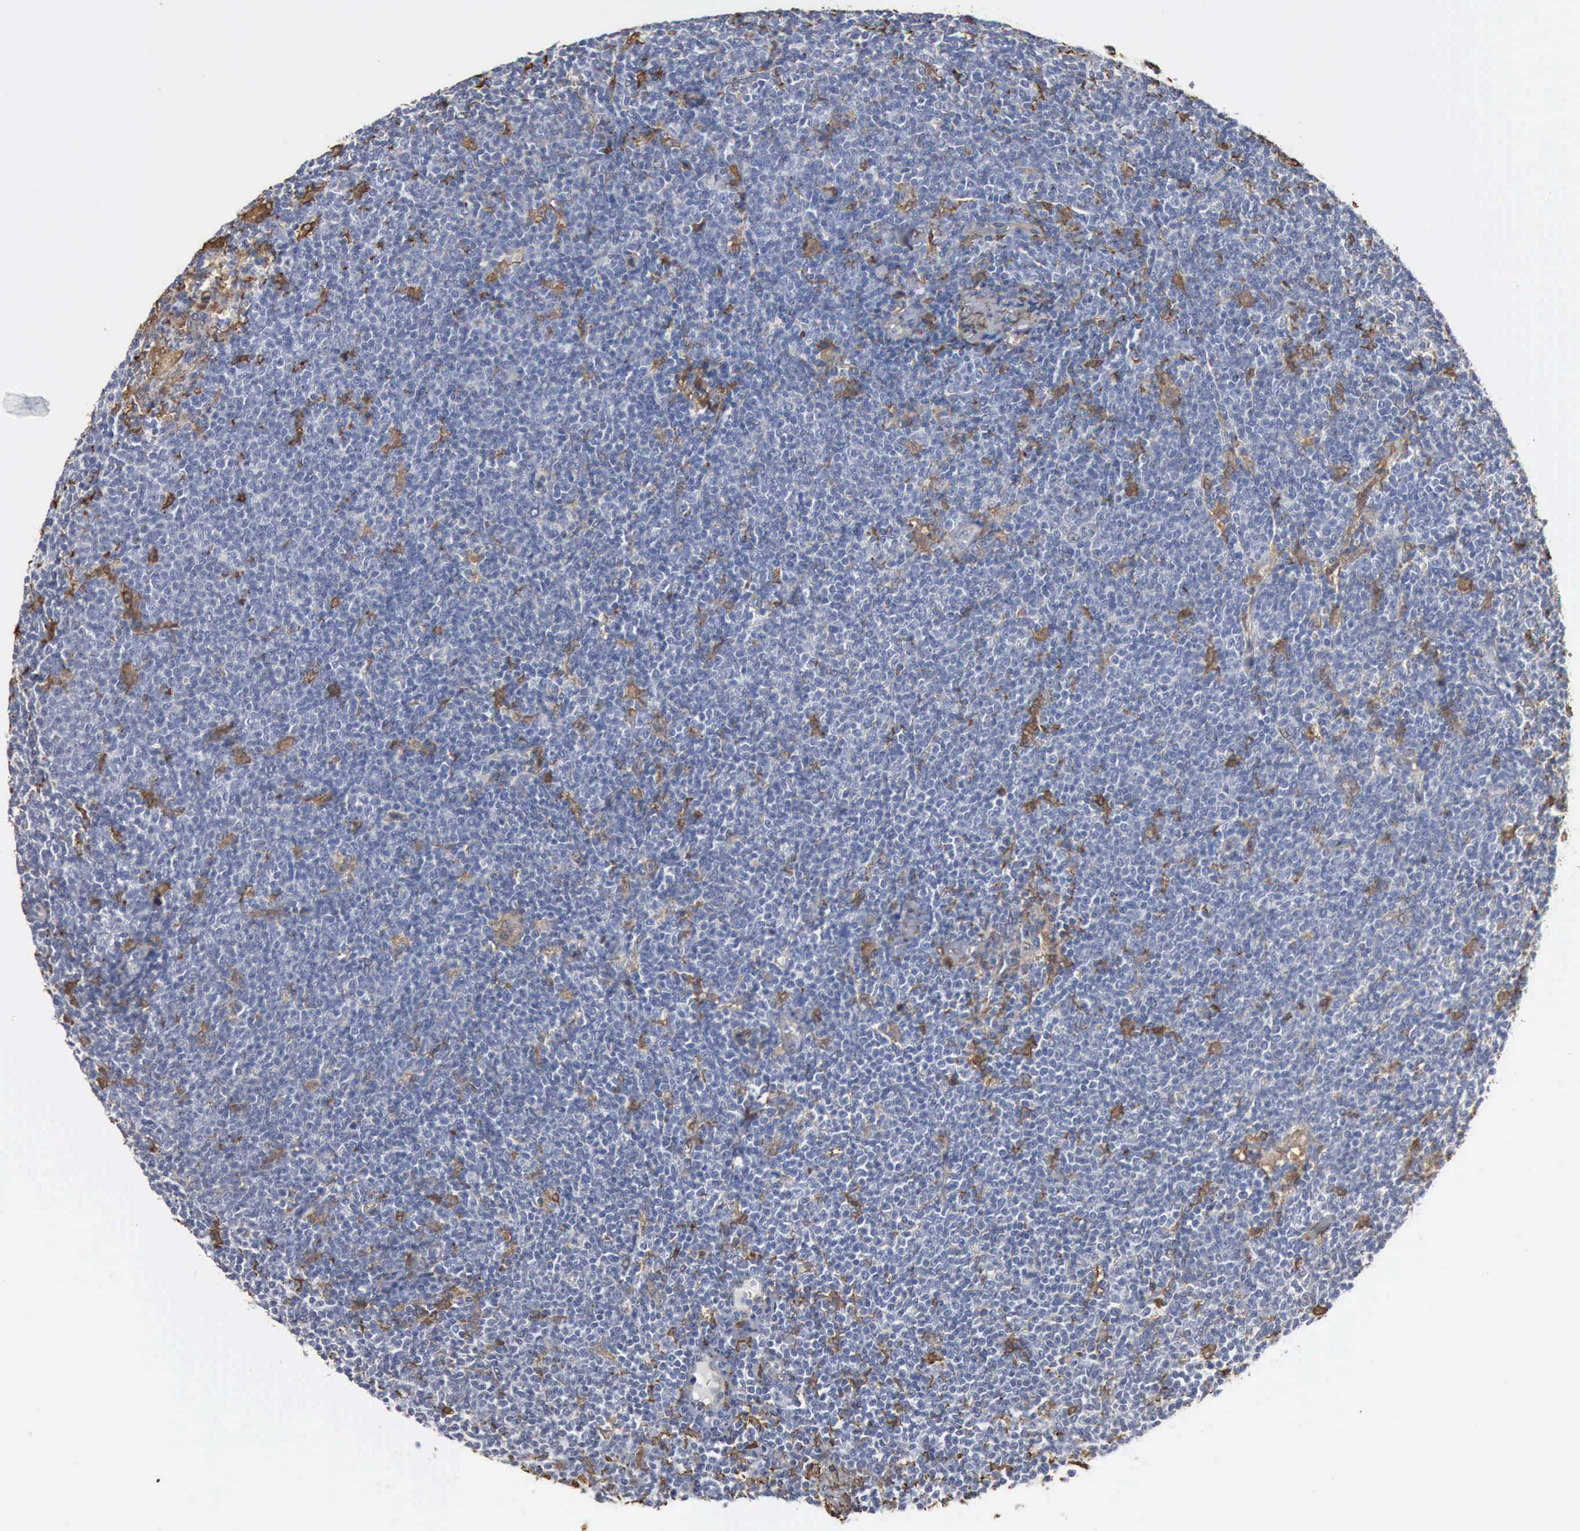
{"staining": {"intensity": "negative", "quantity": "none", "location": "none"}, "tissue": "lymphoma", "cell_type": "Tumor cells", "image_type": "cancer", "snomed": [{"axis": "morphology", "description": "Malignant lymphoma, non-Hodgkin's type, Low grade"}, {"axis": "topography", "description": "Lymph node"}], "caption": "High magnification brightfield microscopy of low-grade malignant lymphoma, non-Hodgkin's type stained with DAB (brown) and counterstained with hematoxylin (blue): tumor cells show no significant staining.", "gene": "FSCN1", "patient": {"sex": "male", "age": 65}}